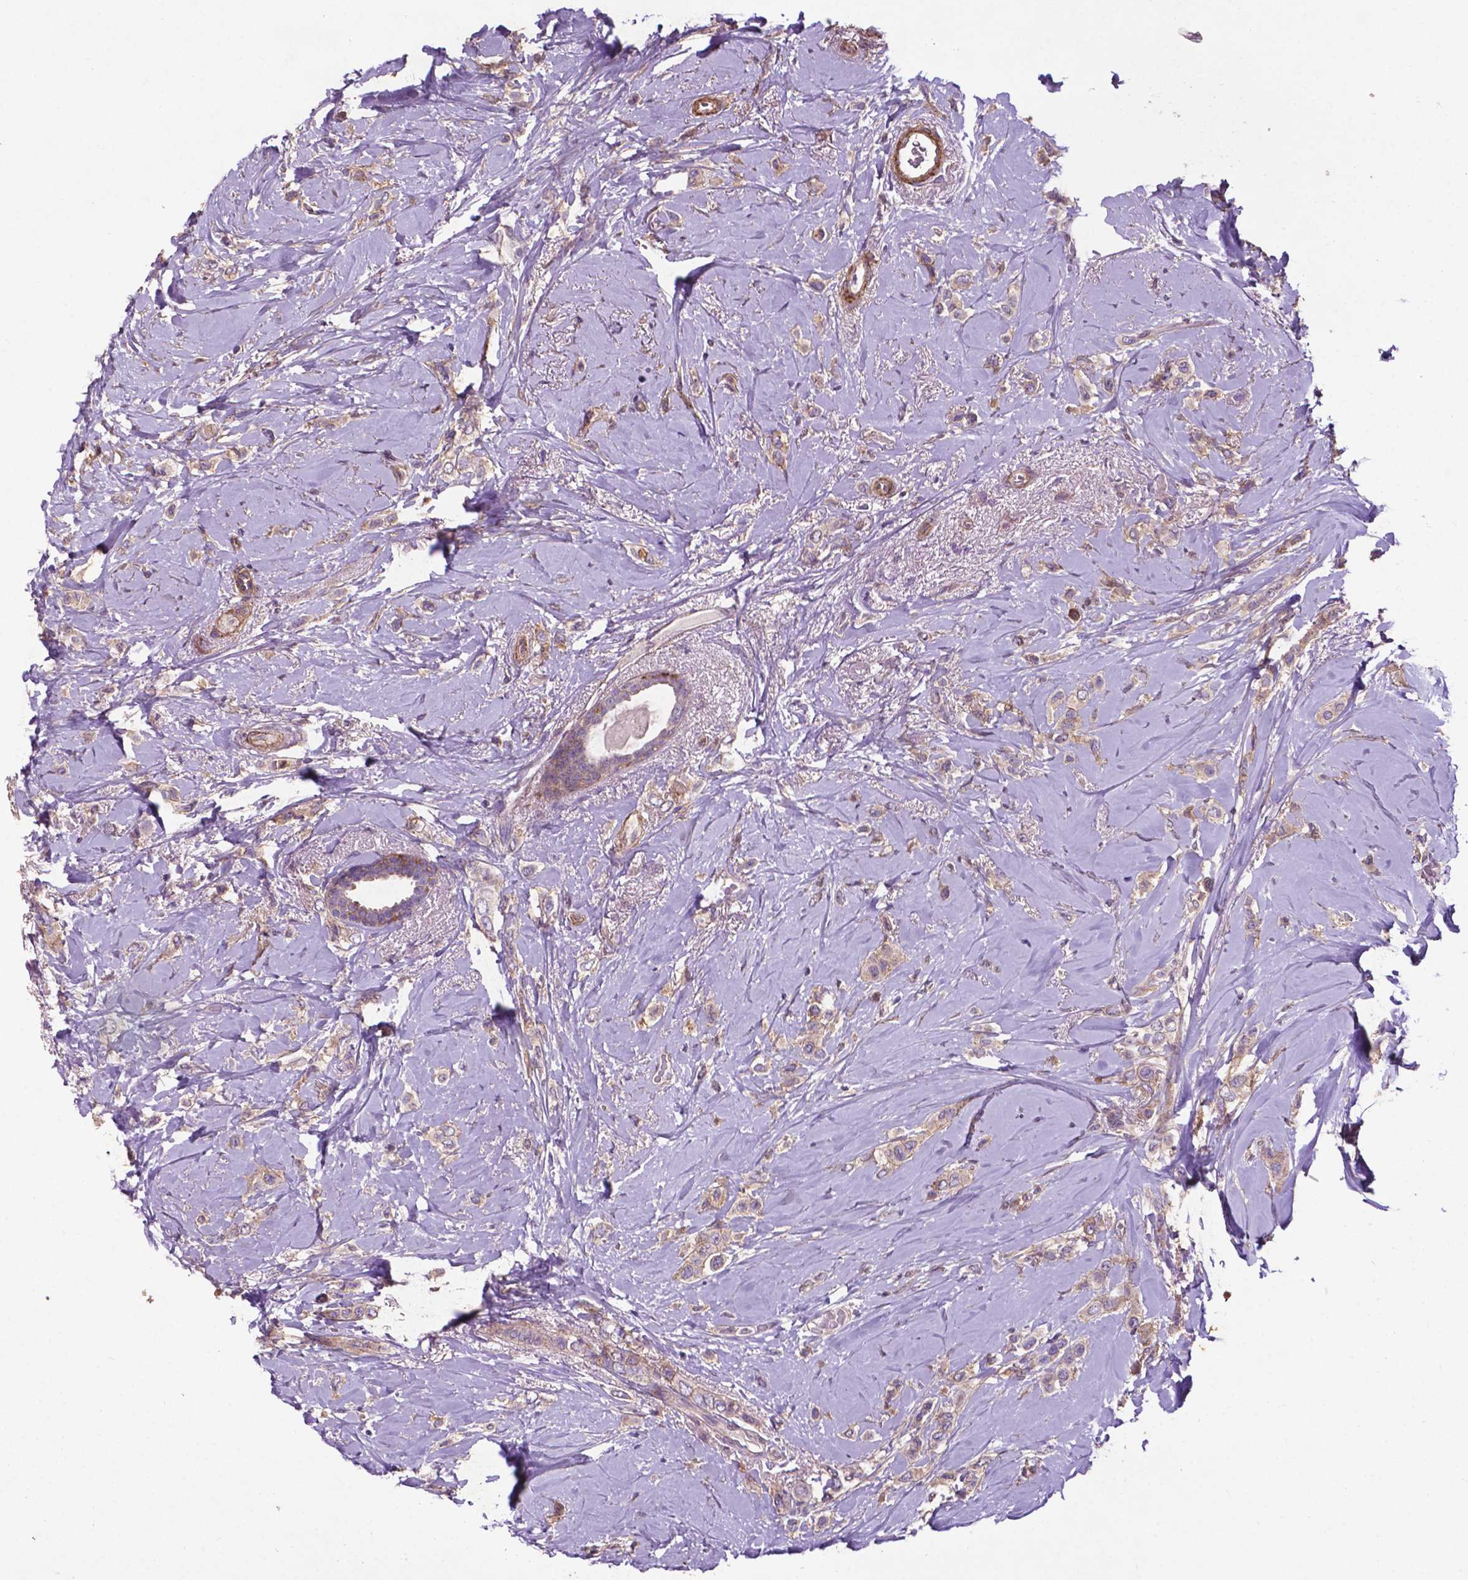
{"staining": {"intensity": "weak", "quantity": "25%-75%", "location": "cytoplasmic/membranous"}, "tissue": "breast cancer", "cell_type": "Tumor cells", "image_type": "cancer", "snomed": [{"axis": "morphology", "description": "Lobular carcinoma"}, {"axis": "topography", "description": "Breast"}], "caption": "Breast cancer stained with immunohistochemistry displays weak cytoplasmic/membranous expression in about 25%-75% of tumor cells. The protein is shown in brown color, while the nuclei are stained blue.", "gene": "RRAS", "patient": {"sex": "female", "age": 66}}